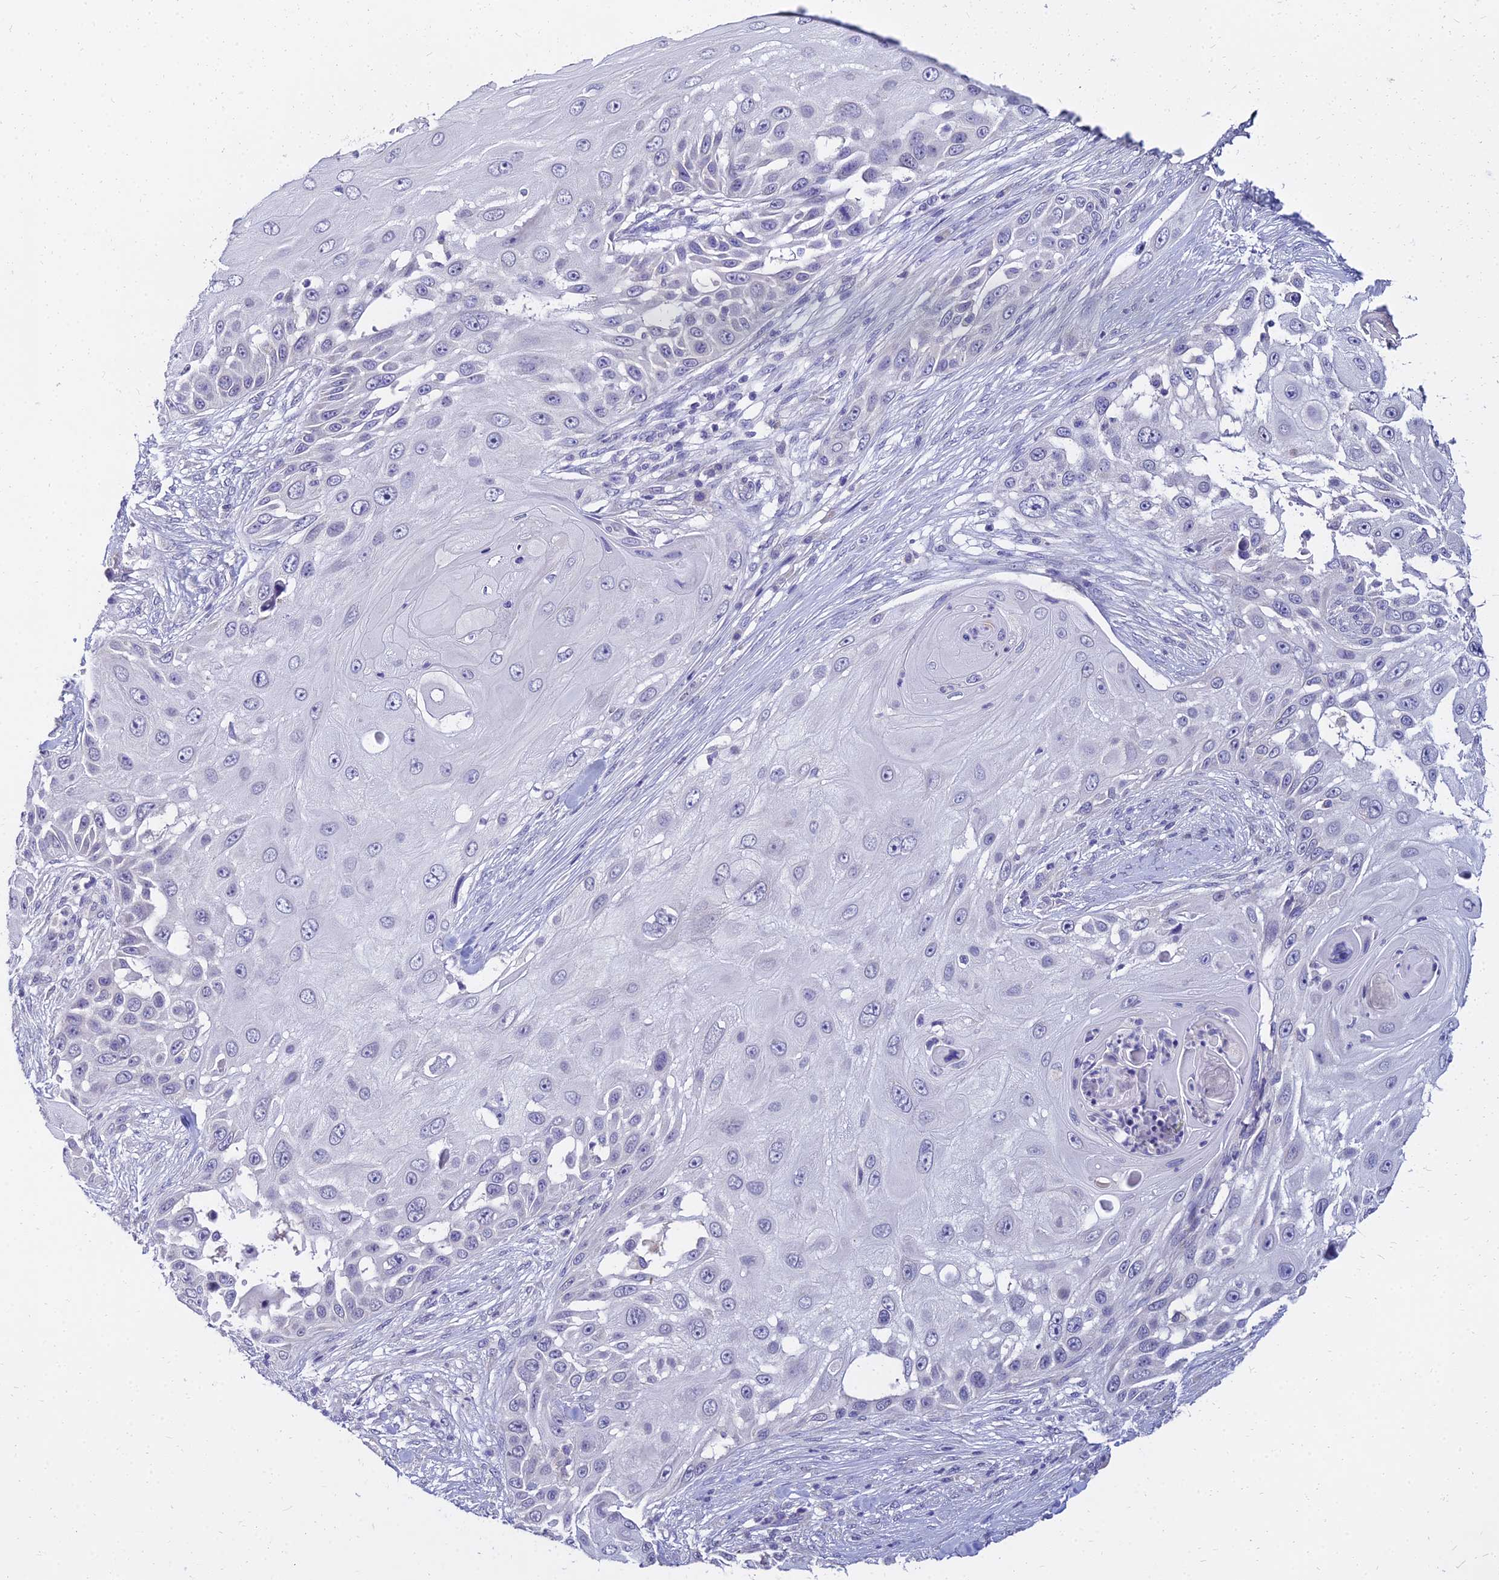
{"staining": {"intensity": "negative", "quantity": "none", "location": "none"}, "tissue": "skin cancer", "cell_type": "Tumor cells", "image_type": "cancer", "snomed": [{"axis": "morphology", "description": "Squamous cell carcinoma, NOS"}, {"axis": "topography", "description": "Skin"}], "caption": "Tumor cells show no significant protein positivity in squamous cell carcinoma (skin).", "gene": "NPY", "patient": {"sex": "female", "age": 44}}